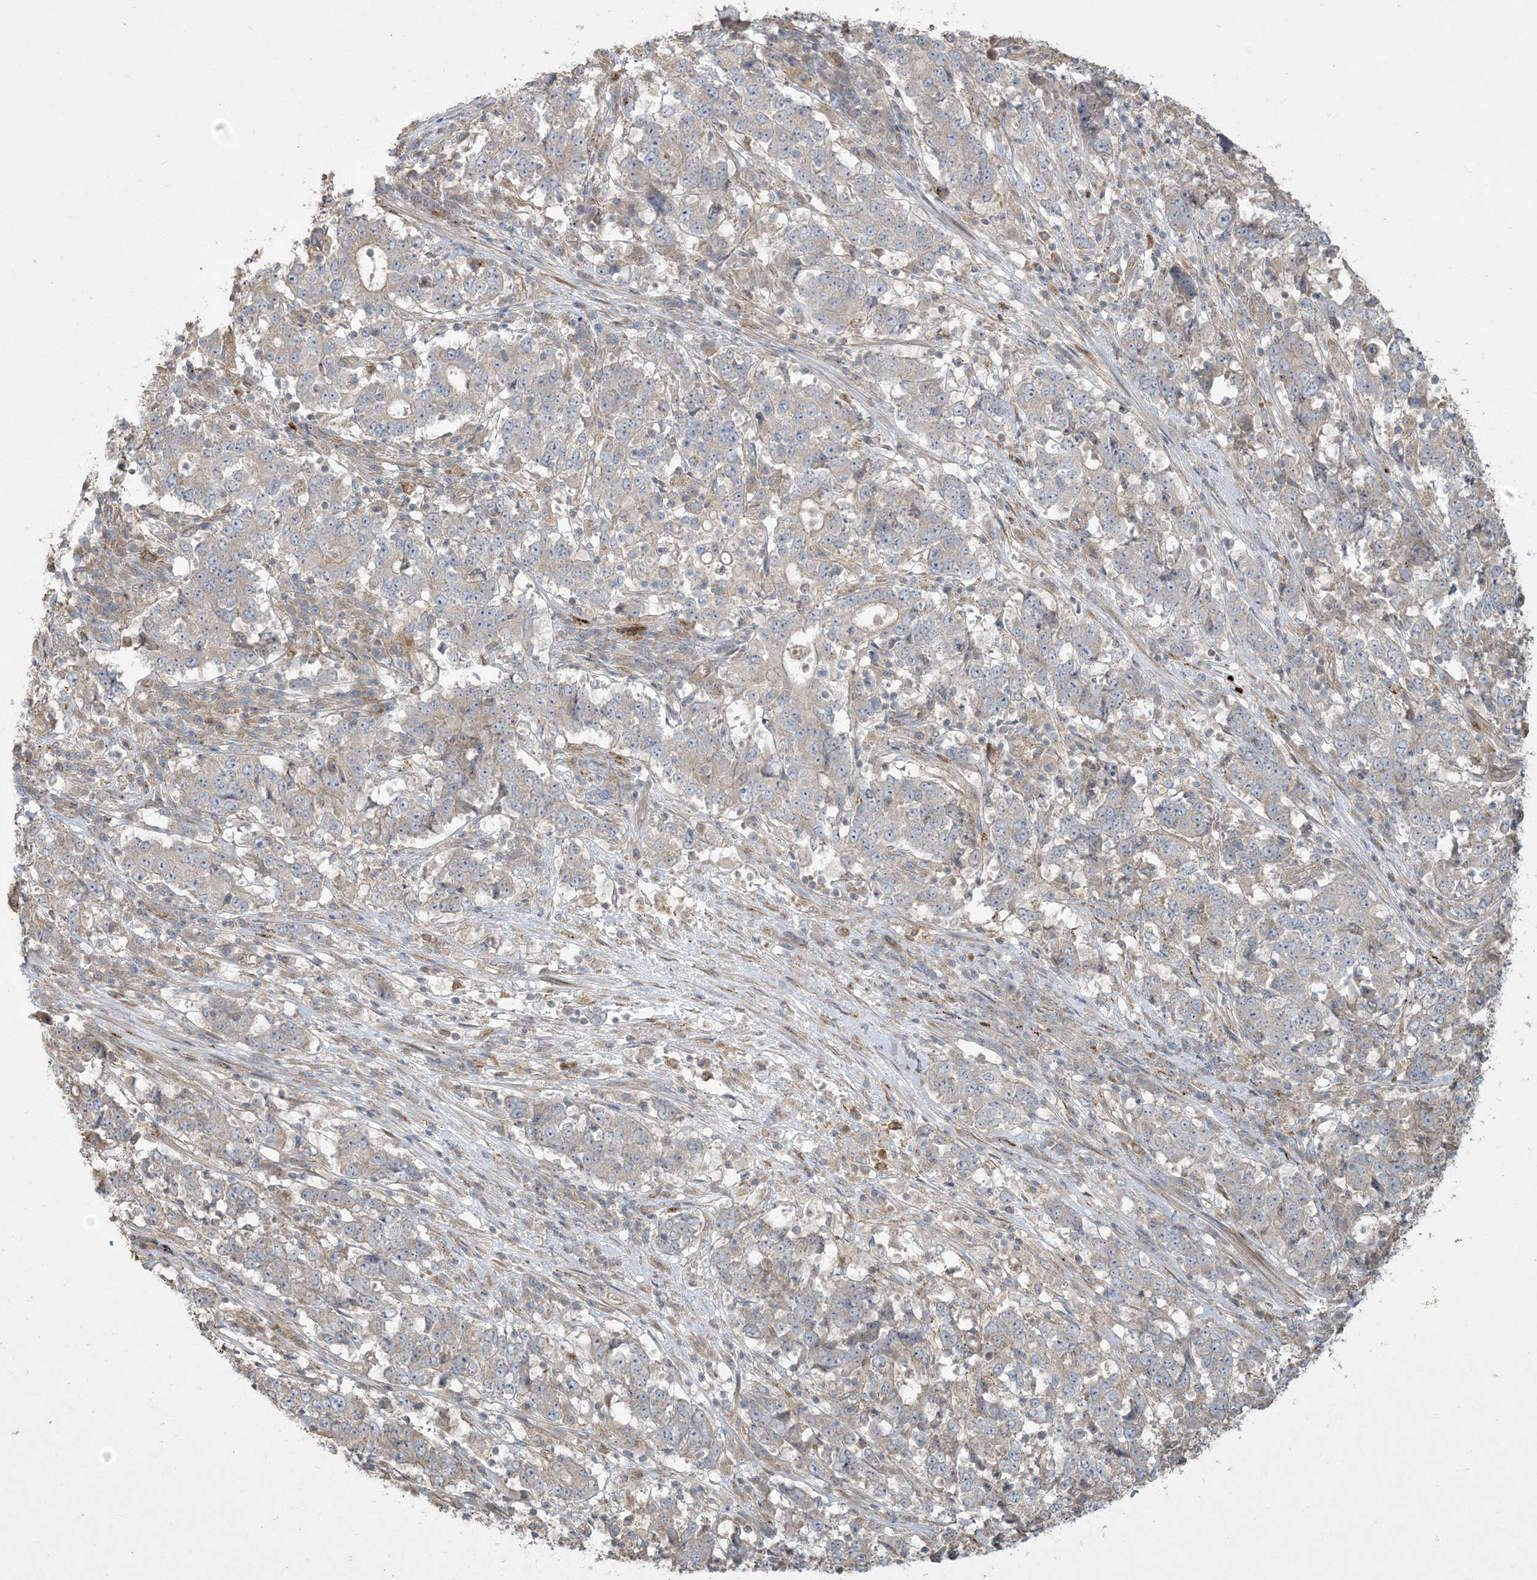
{"staining": {"intensity": "negative", "quantity": "none", "location": "none"}, "tissue": "stomach cancer", "cell_type": "Tumor cells", "image_type": "cancer", "snomed": [{"axis": "morphology", "description": "Adenocarcinoma, NOS"}, {"axis": "topography", "description": "Stomach"}], "caption": "Immunohistochemistry of stomach cancer demonstrates no positivity in tumor cells. (DAB immunohistochemistry, high magnification).", "gene": "KLHL18", "patient": {"sex": "male", "age": 59}}